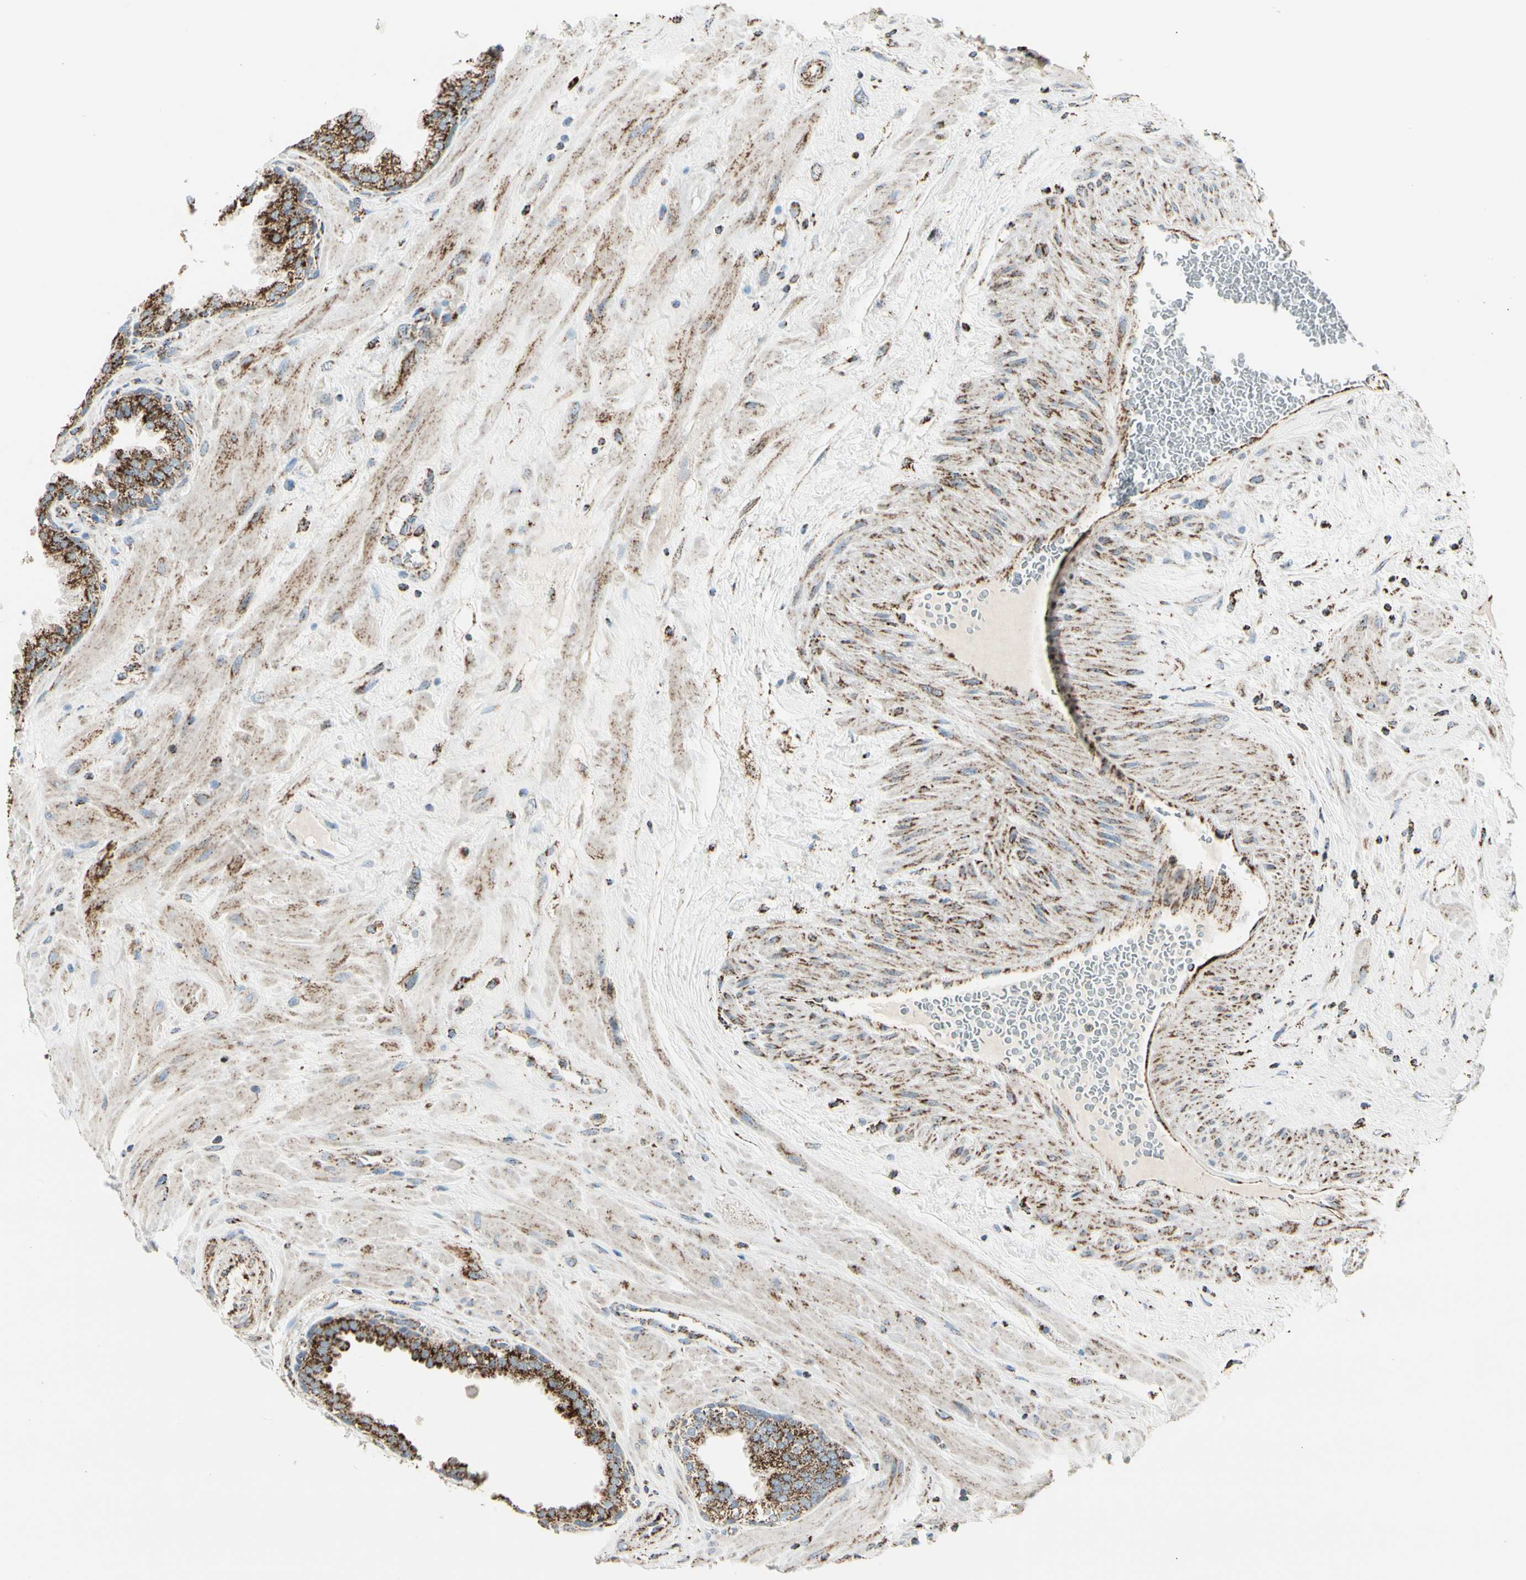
{"staining": {"intensity": "strong", "quantity": ">75%", "location": "cytoplasmic/membranous"}, "tissue": "prostate", "cell_type": "Glandular cells", "image_type": "normal", "snomed": [{"axis": "morphology", "description": "Normal tissue, NOS"}, {"axis": "topography", "description": "Prostate"}], "caption": "Immunohistochemical staining of normal prostate demonstrates >75% levels of strong cytoplasmic/membranous protein positivity in approximately >75% of glandular cells. (brown staining indicates protein expression, while blue staining denotes nuclei).", "gene": "ME2", "patient": {"sex": "male", "age": 51}}